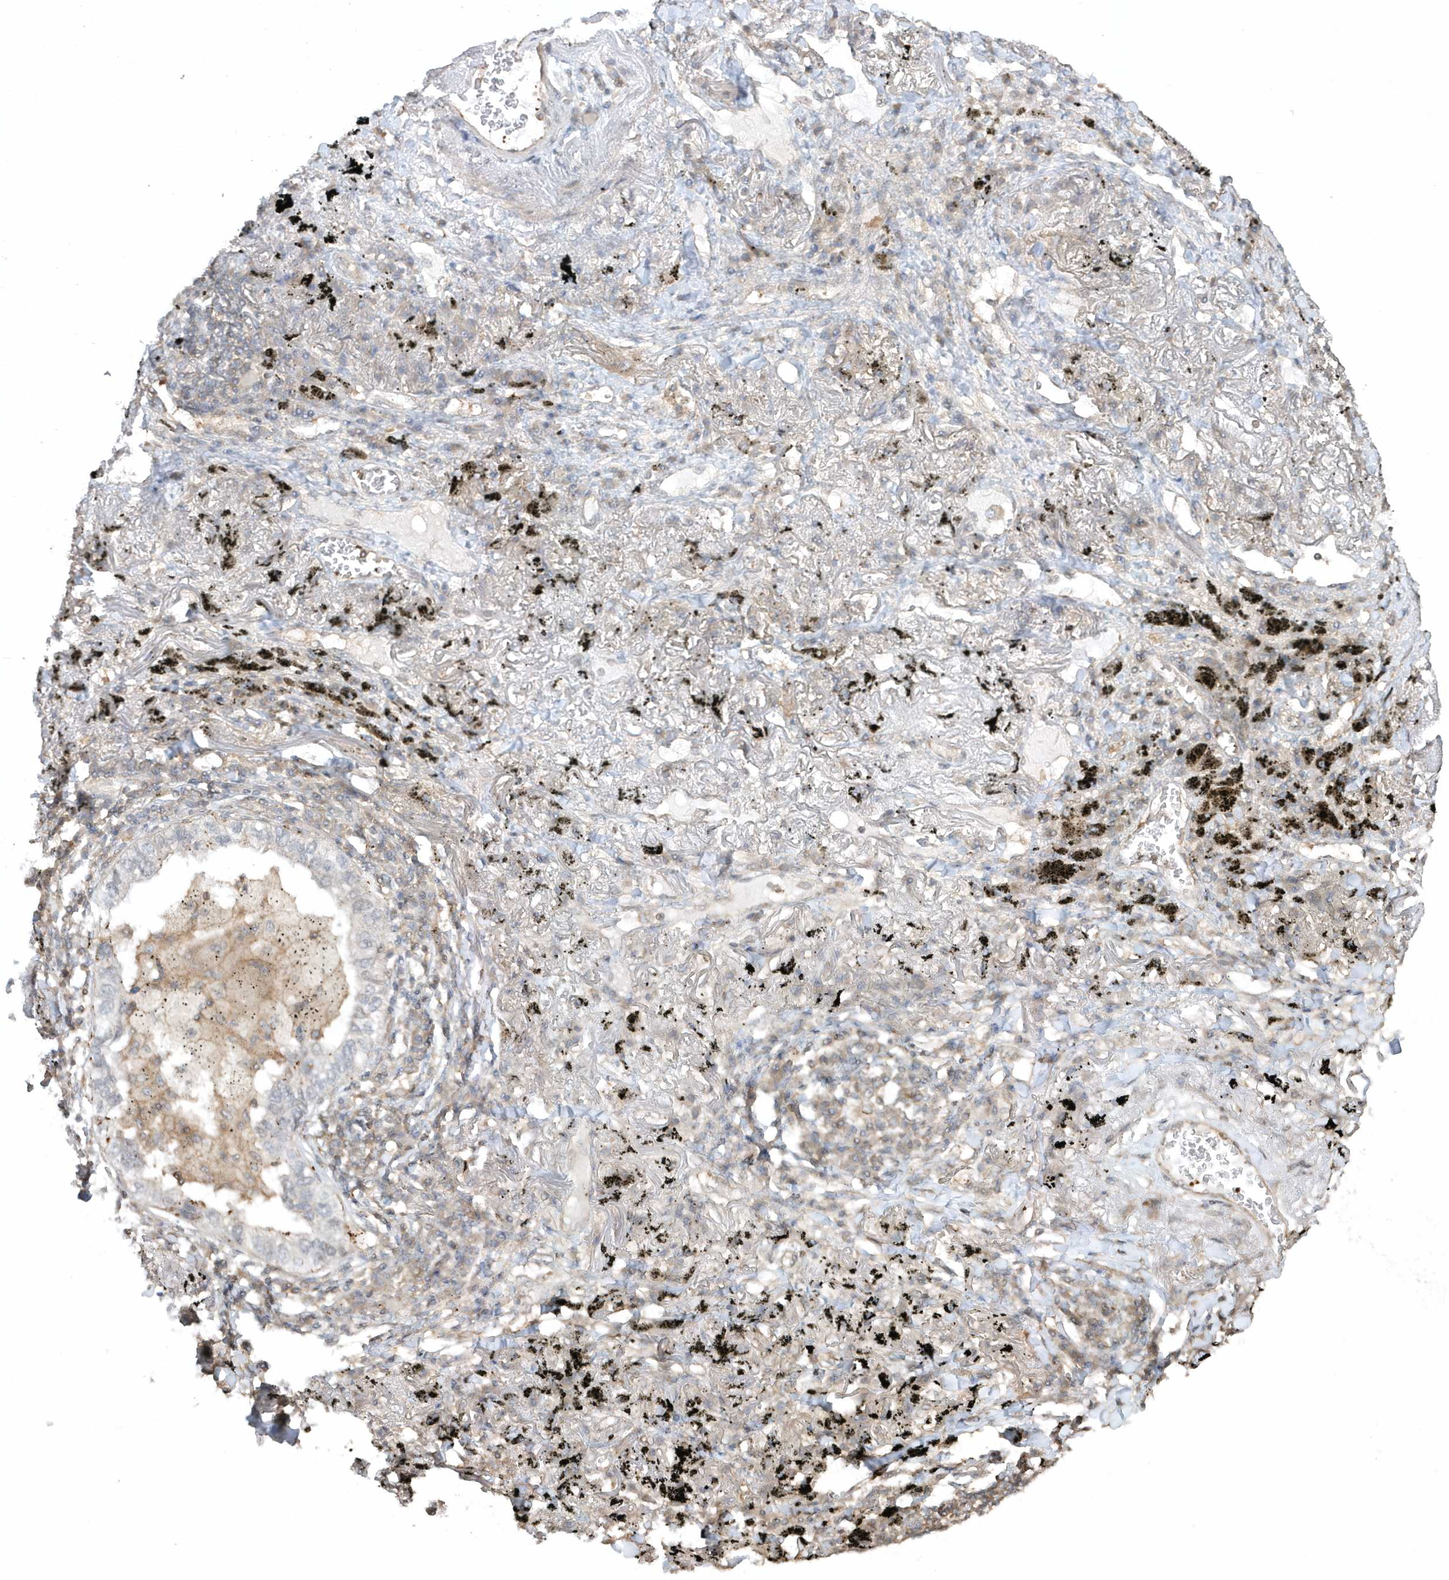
{"staining": {"intensity": "negative", "quantity": "none", "location": "none"}, "tissue": "lung cancer", "cell_type": "Tumor cells", "image_type": "cancer", "snomed": [{"axis": "morphology", "description": "Adenocarcinoma, NOS"}, {"axis": "topography", "description": "Lung"}], "caption": "The micrograph demonstrates no significant expression in tumor cells of lung cancer. (DAB (3,3'-diaminobenzidine) immunohistochemistry visualized using brightfield microscopy, high magnification).", "gene": "BSN", "patient": {"sex": "male", "age": 65}}